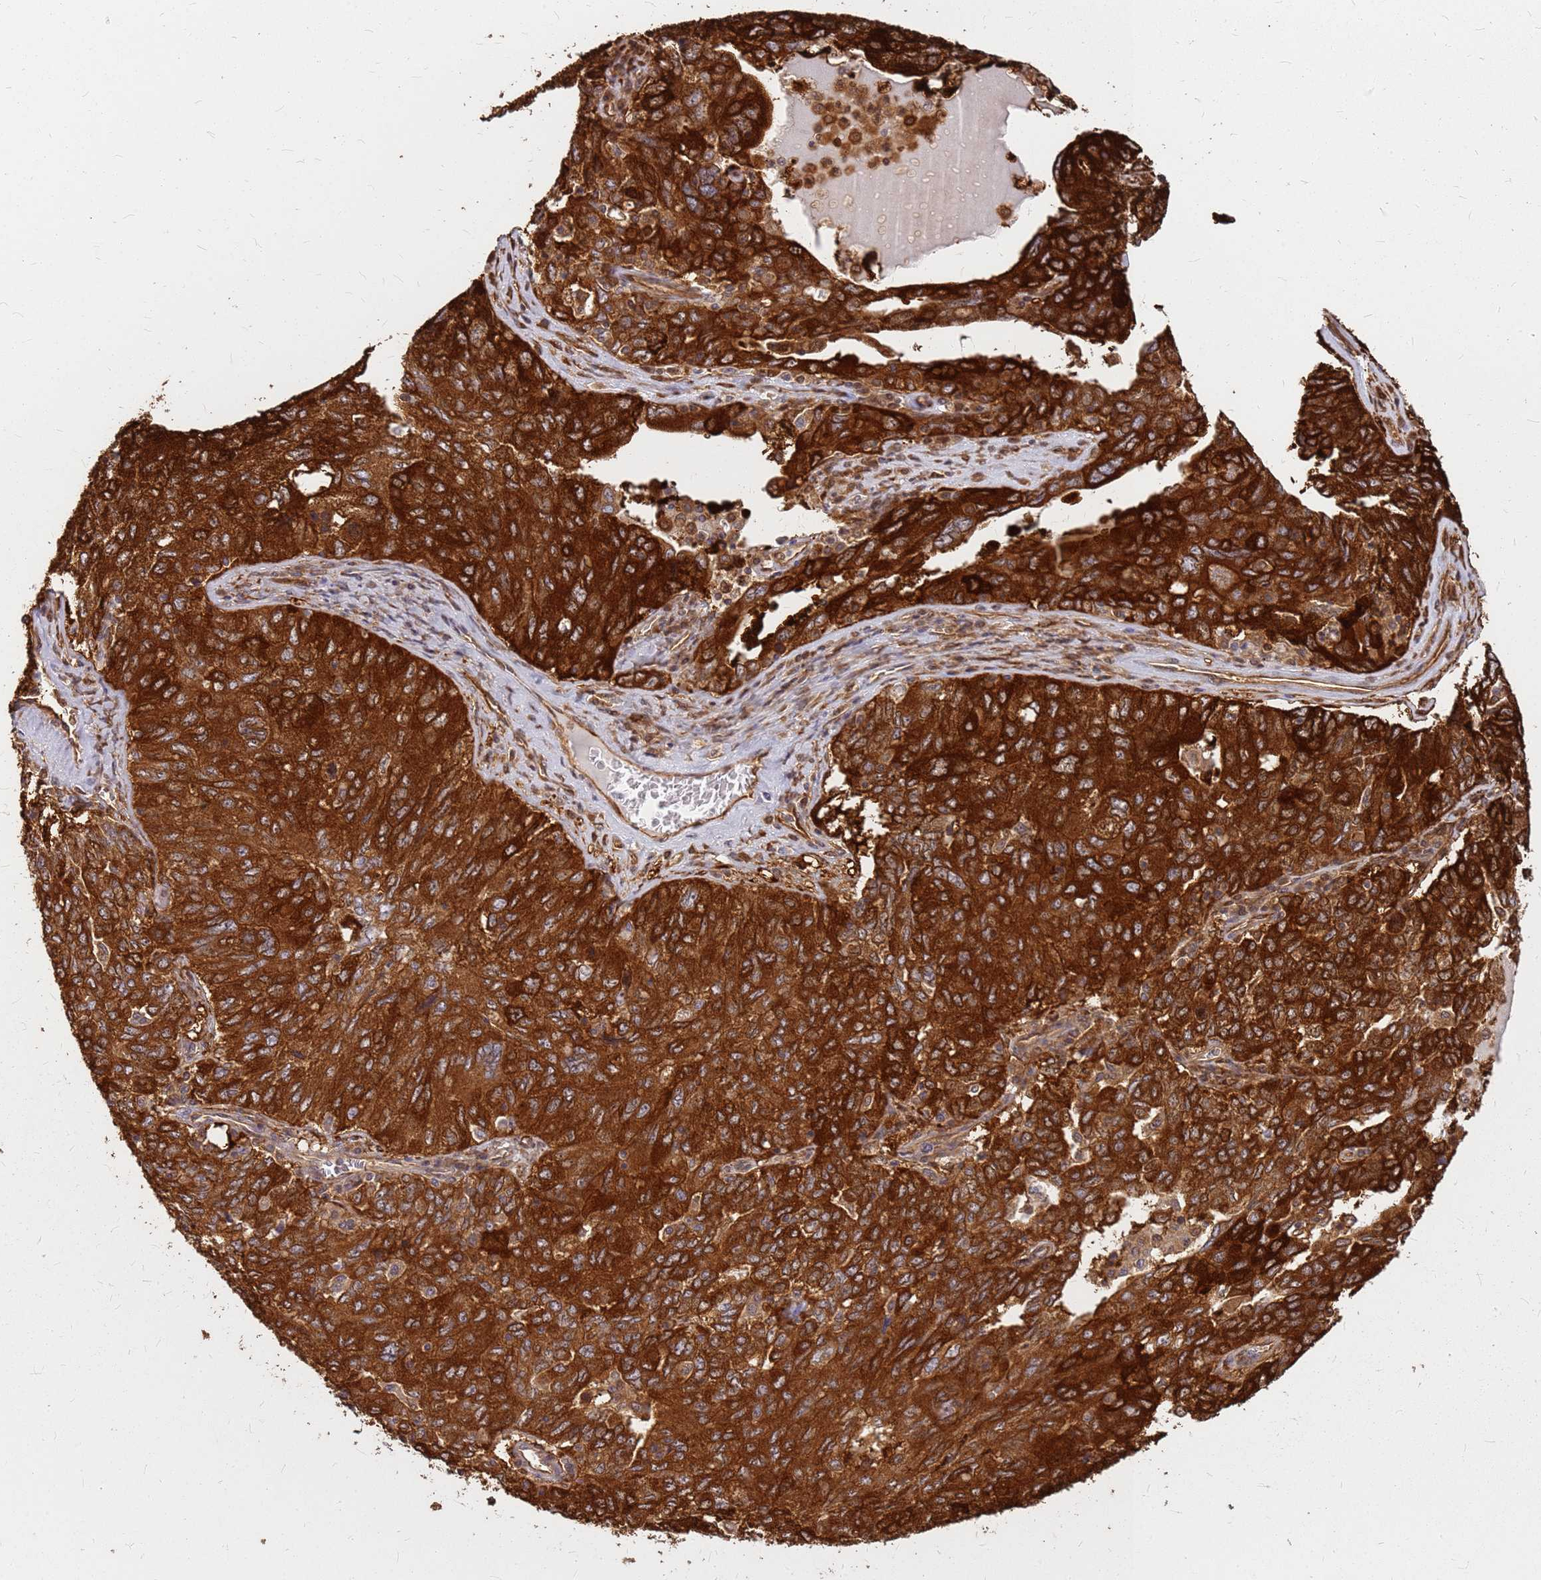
{"staining": {"intensity": "strong", "quantity": ">75%", "location": "cytoplasmic/membranous"}, "tissue": "ovarian cancer", "cell_type": "Tumor cells", "image_type": "cancer", "snomed": [{"axis": "morphology", "description": "Carcinoma, endometroid"}, {"axis": "topography", "description": "Ovary"}], "caption": "Strong cytoplasmic/membranous protein expression is identified in approximately >75% of tumor cells in ovarian cancer. The staining is performed using DAB brown chromogen to label protein expression. The nuclei are counter-stained blue using hematoxylin.", "gene": "HDX", "patient": {"sex": "female", "age": 62}}